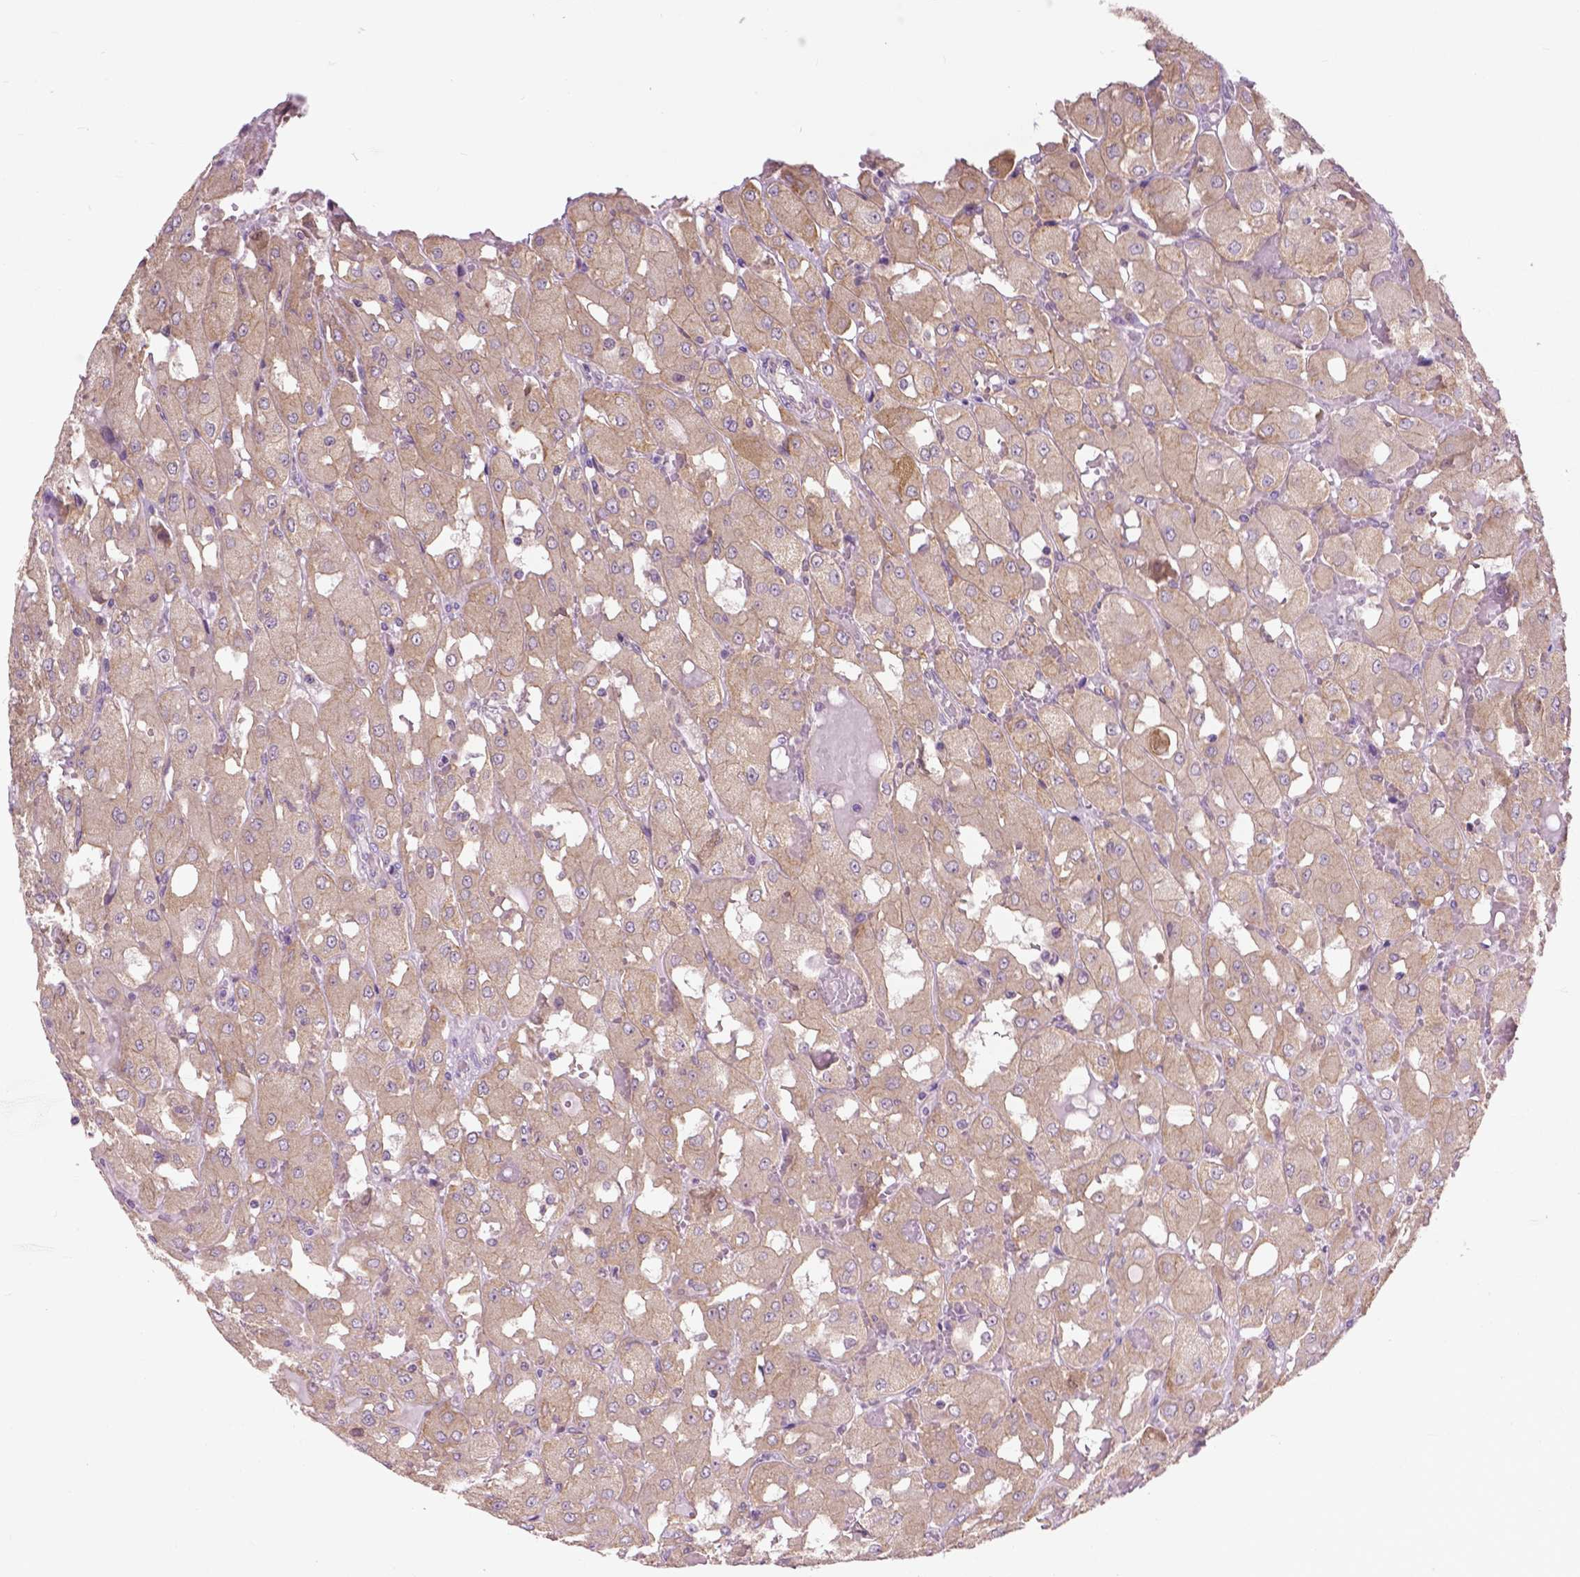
{"staining": {"intensity": "weak", "quantity": "25%-75%", "location": "cytoplasmic/membranous"}, "tissue": "renal cancer", "cell_type": "Tumor cells", "image_type": "cancer", "snomed": [{"axis": "morphology", "description": "Adenocarcinoma, NOS"}, {"axis": "topography", "description": "Kidney"}], "caption": "Immunohistochemistry (IHC) (DAB) staining of renal cancer reveals weak cytoplasmic/membranous protein expression in approximately 25%-75% of tumor cells. The protein of interest is stained brown, and the nuclei are stained in blue (DAB (3,3'-diaminobenzidine) IHC with brightfield microscopy, high magnification).", "gene": "MZT1", "patient": {"sex": "male", "age": 72}}